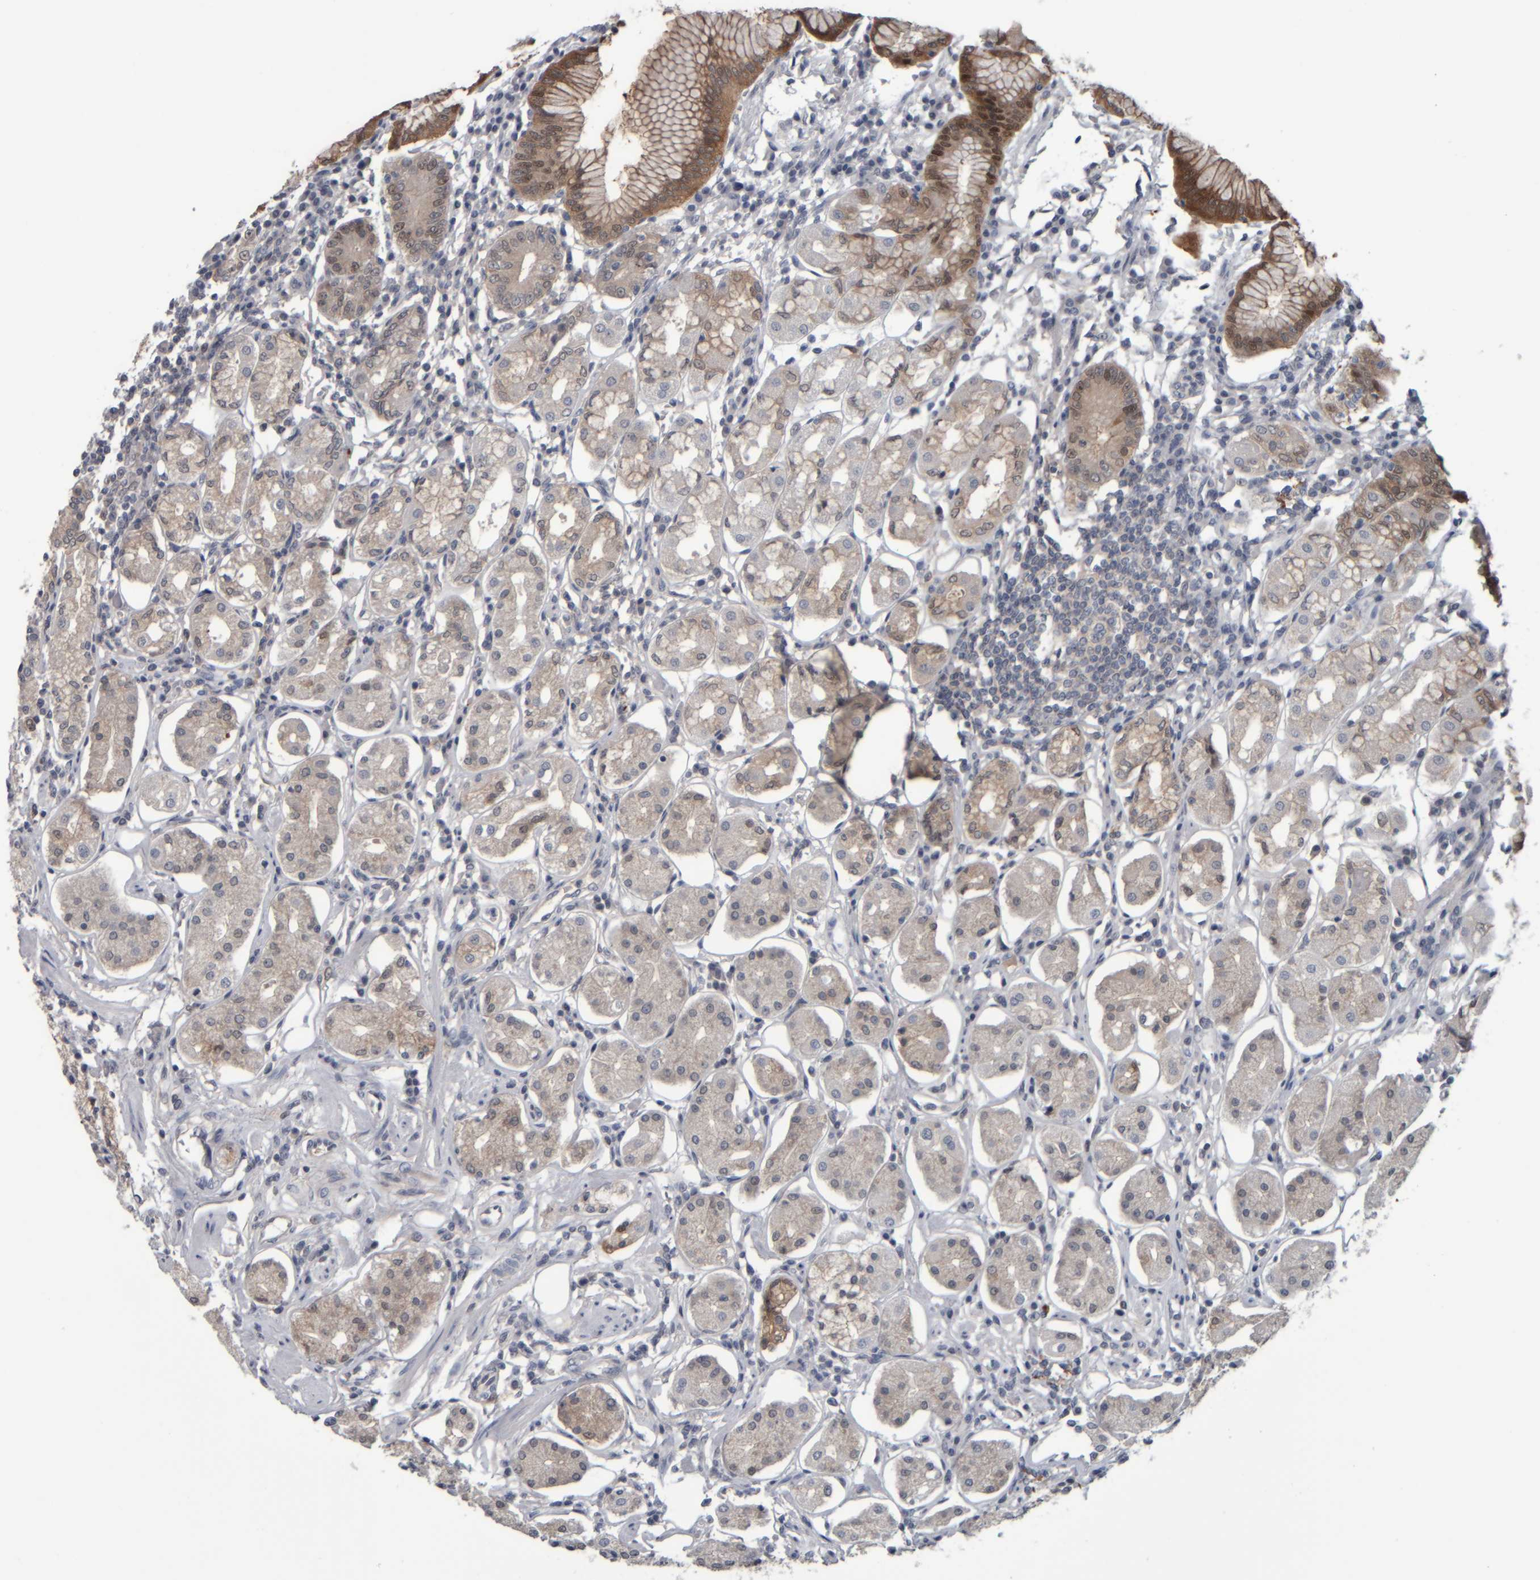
{"staining": {"intensity": "strong", "quantity": "25%-75%", "location": "cytoplasmic/membranous,nuclear"}, "tissue": "stomach", "cell_type": "Glandular cells", "image_type": "normal", "snomed": [{"axis": "morphology", "description": "Normal tissue, NOS"}, {"axis": "topography", "description": "Stomach"}, {"axis": "topography", "description": "Stomach, lower"}], "caption": "Glandular cells reveal strong cytoplasmic/membranous,nuclear expression in approximately 25%-75% of cells in unremarkable stomach.", "gene": "COL14A1", "patient": {"sex": "female", "age": 56}}